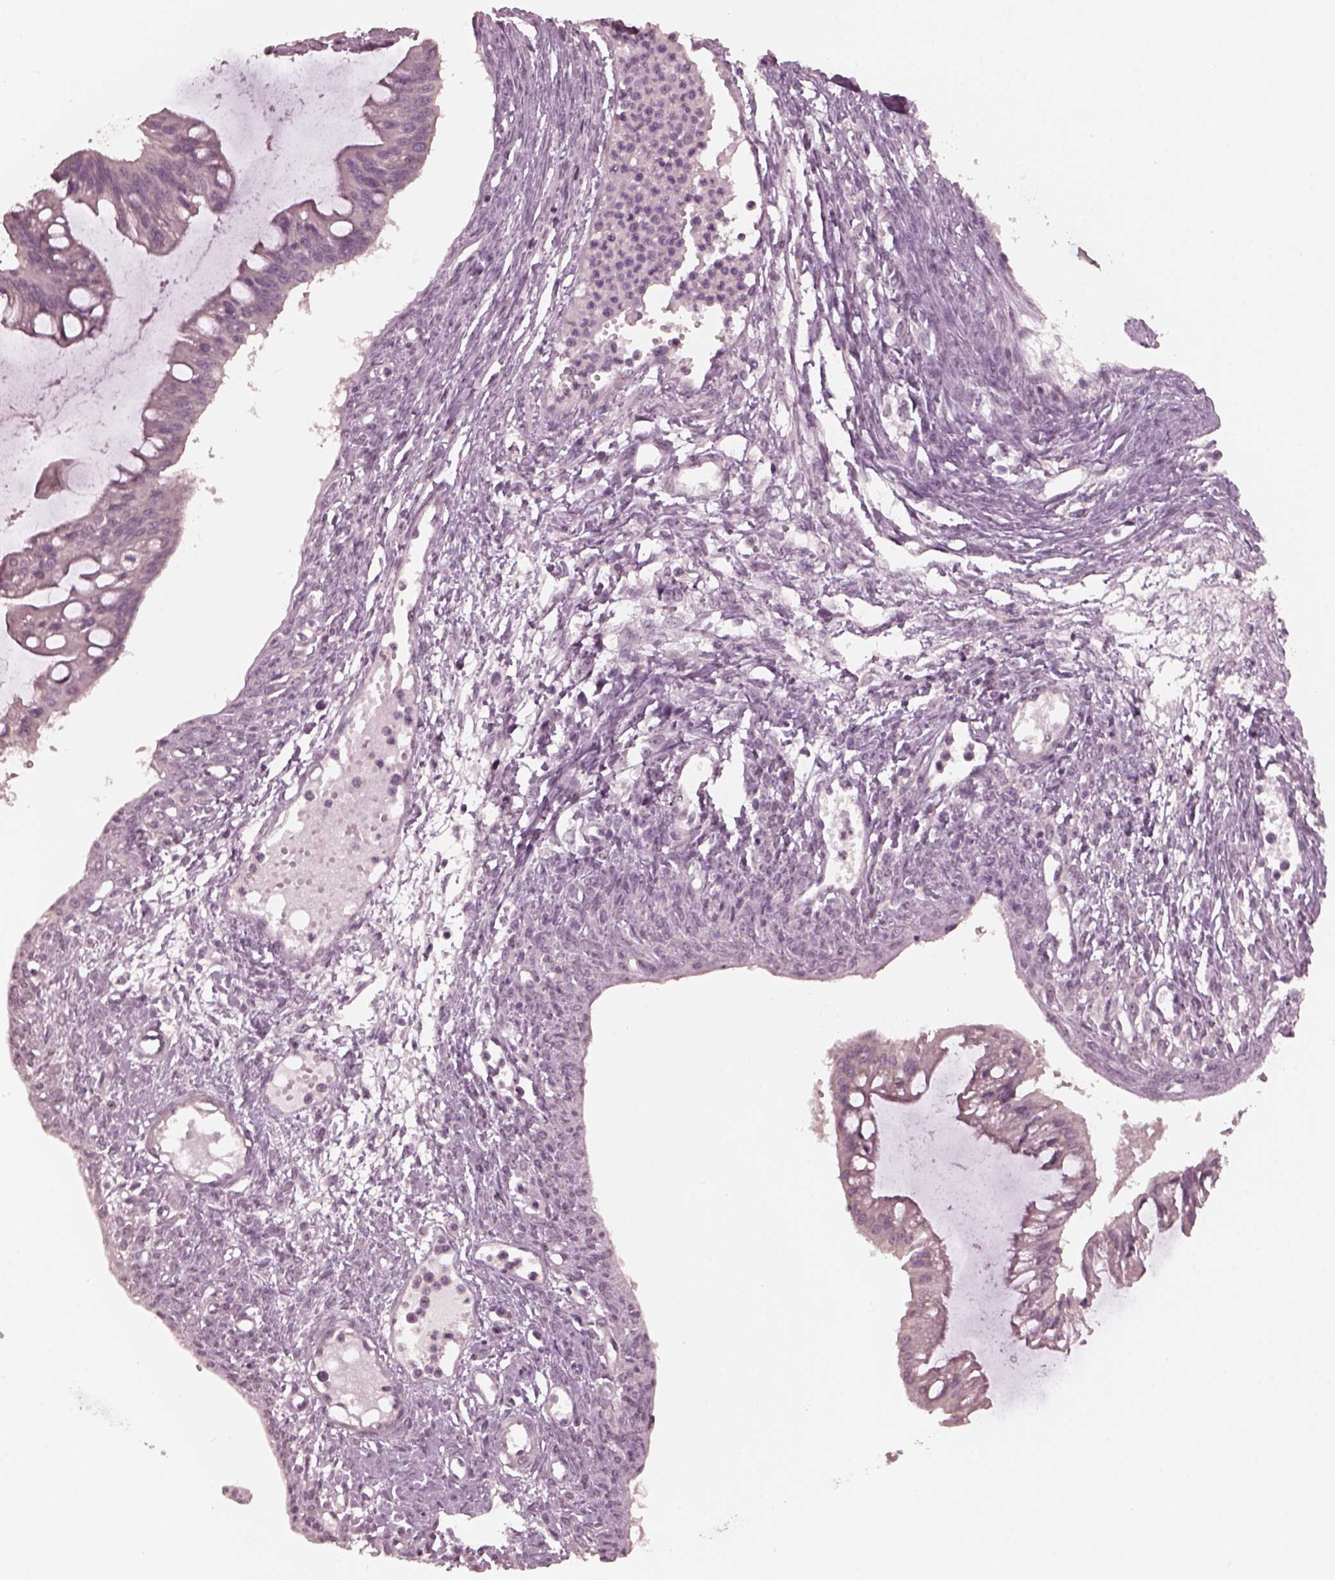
{"staining": {"intensity": "negative", "quantity": "none", "location": "none"}, "tissue": "ovarian cancer", "cell_type": "Tumor cells", "image_type": "cancer", "snomed": [{"axis": "morphology", "description": "Cystadenocarcinoma, mucinous, NOS"}, {"axis": "topography", "description": "Ovary"}], "caption": "Tumor cells show no significant protein staining in ovarian cancer.", "gene": "RGS7", "patient": {"sex": "female", "age": 73}}